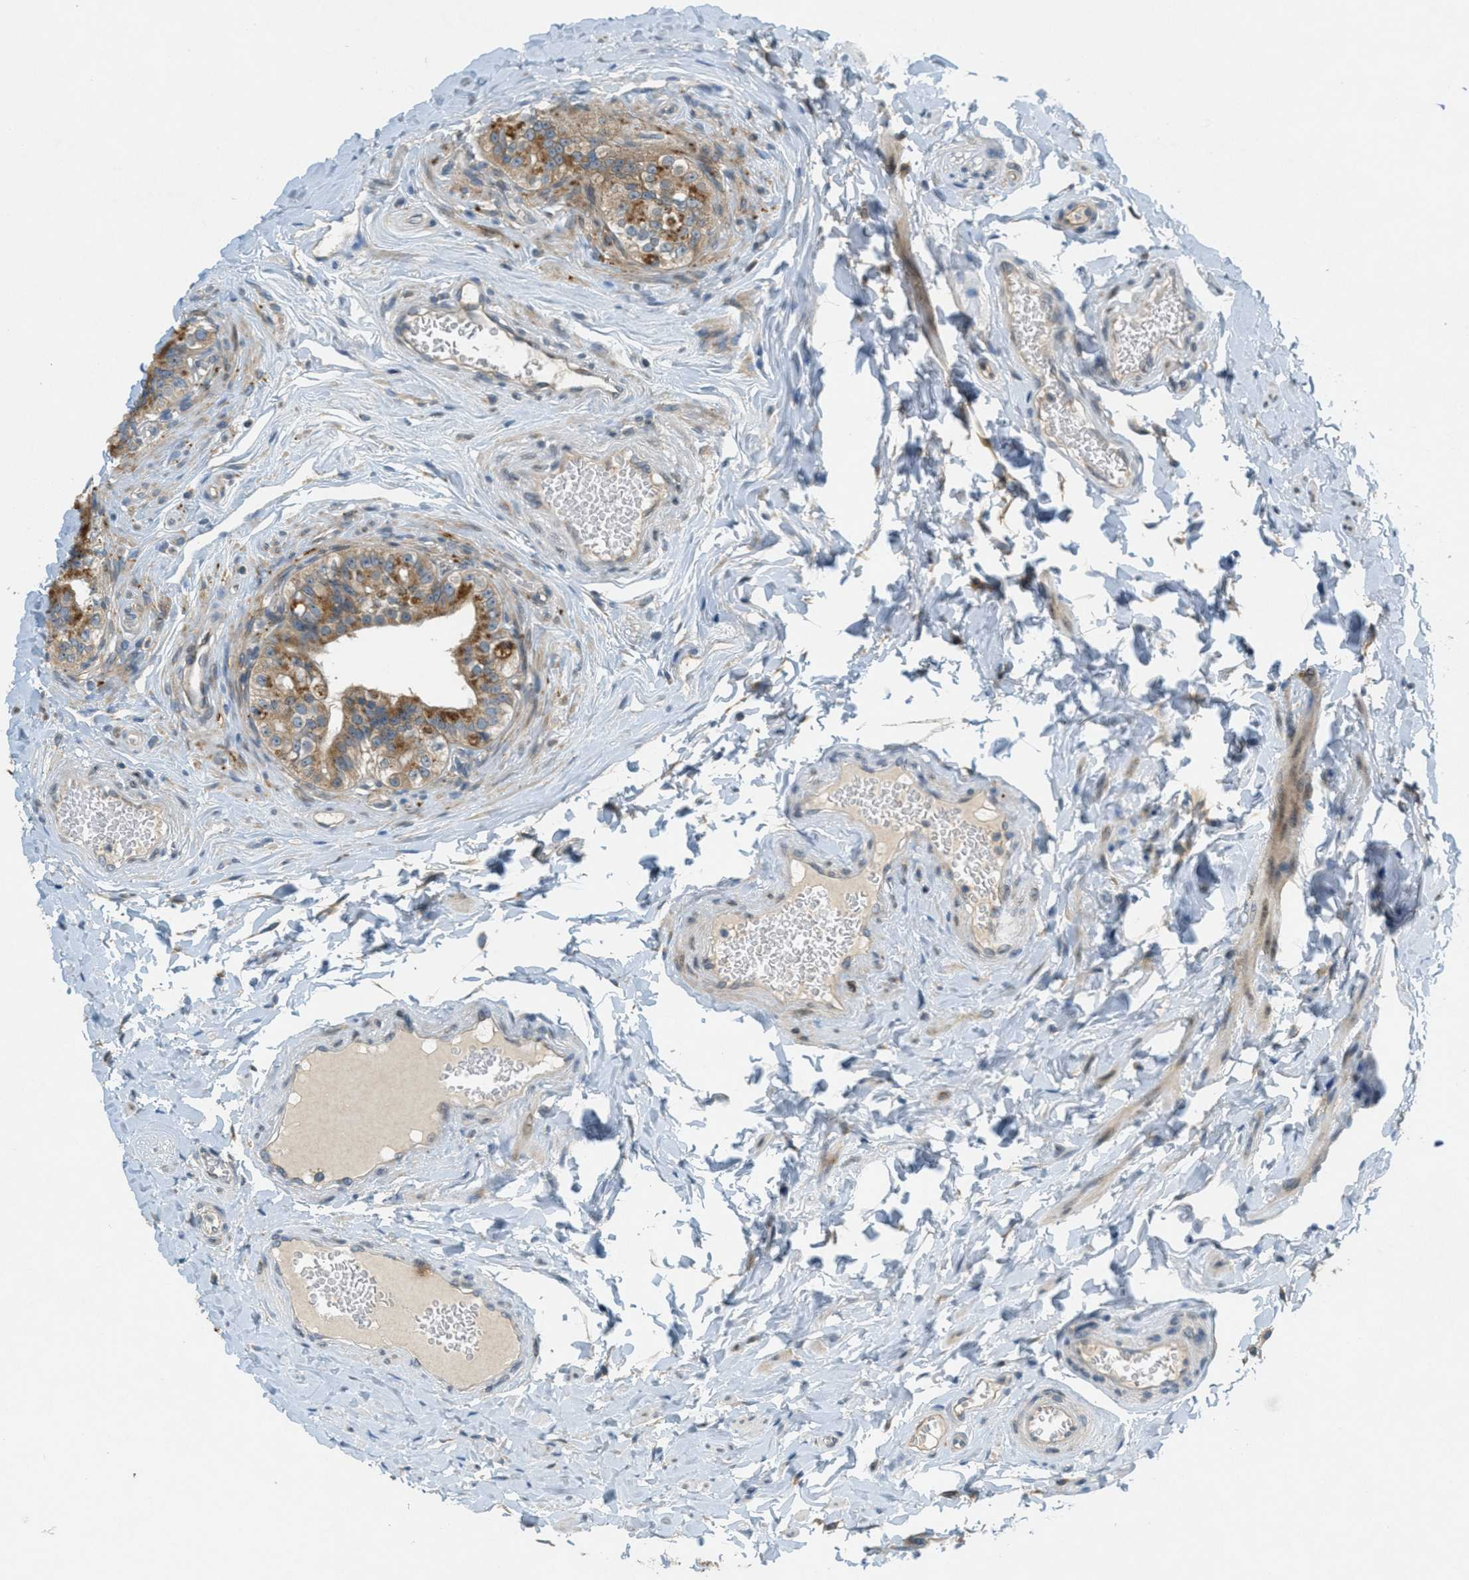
{"staining": {"intensity": "moderate", "quantity": ">75%", "location": "cytoplasmic/membranous"}, "tissue": "epididymis", "cell_type": "Glandular cells", "image_type": "normal", "snomed": [{"axis": "morphology", "description": "Normal tissue, NOS"}, {"axis": "topography", "description": "Testis"}, {"axis": "topography", "description": "Epididymis"}], "caption": "Protein staining exhibits moderate cytoplasmic/membranous expression in approximately >75% of glandular cells in normal epididymis.", "gene": "SIGMAR1", "patient": {"sex": "male", "age": 36}}